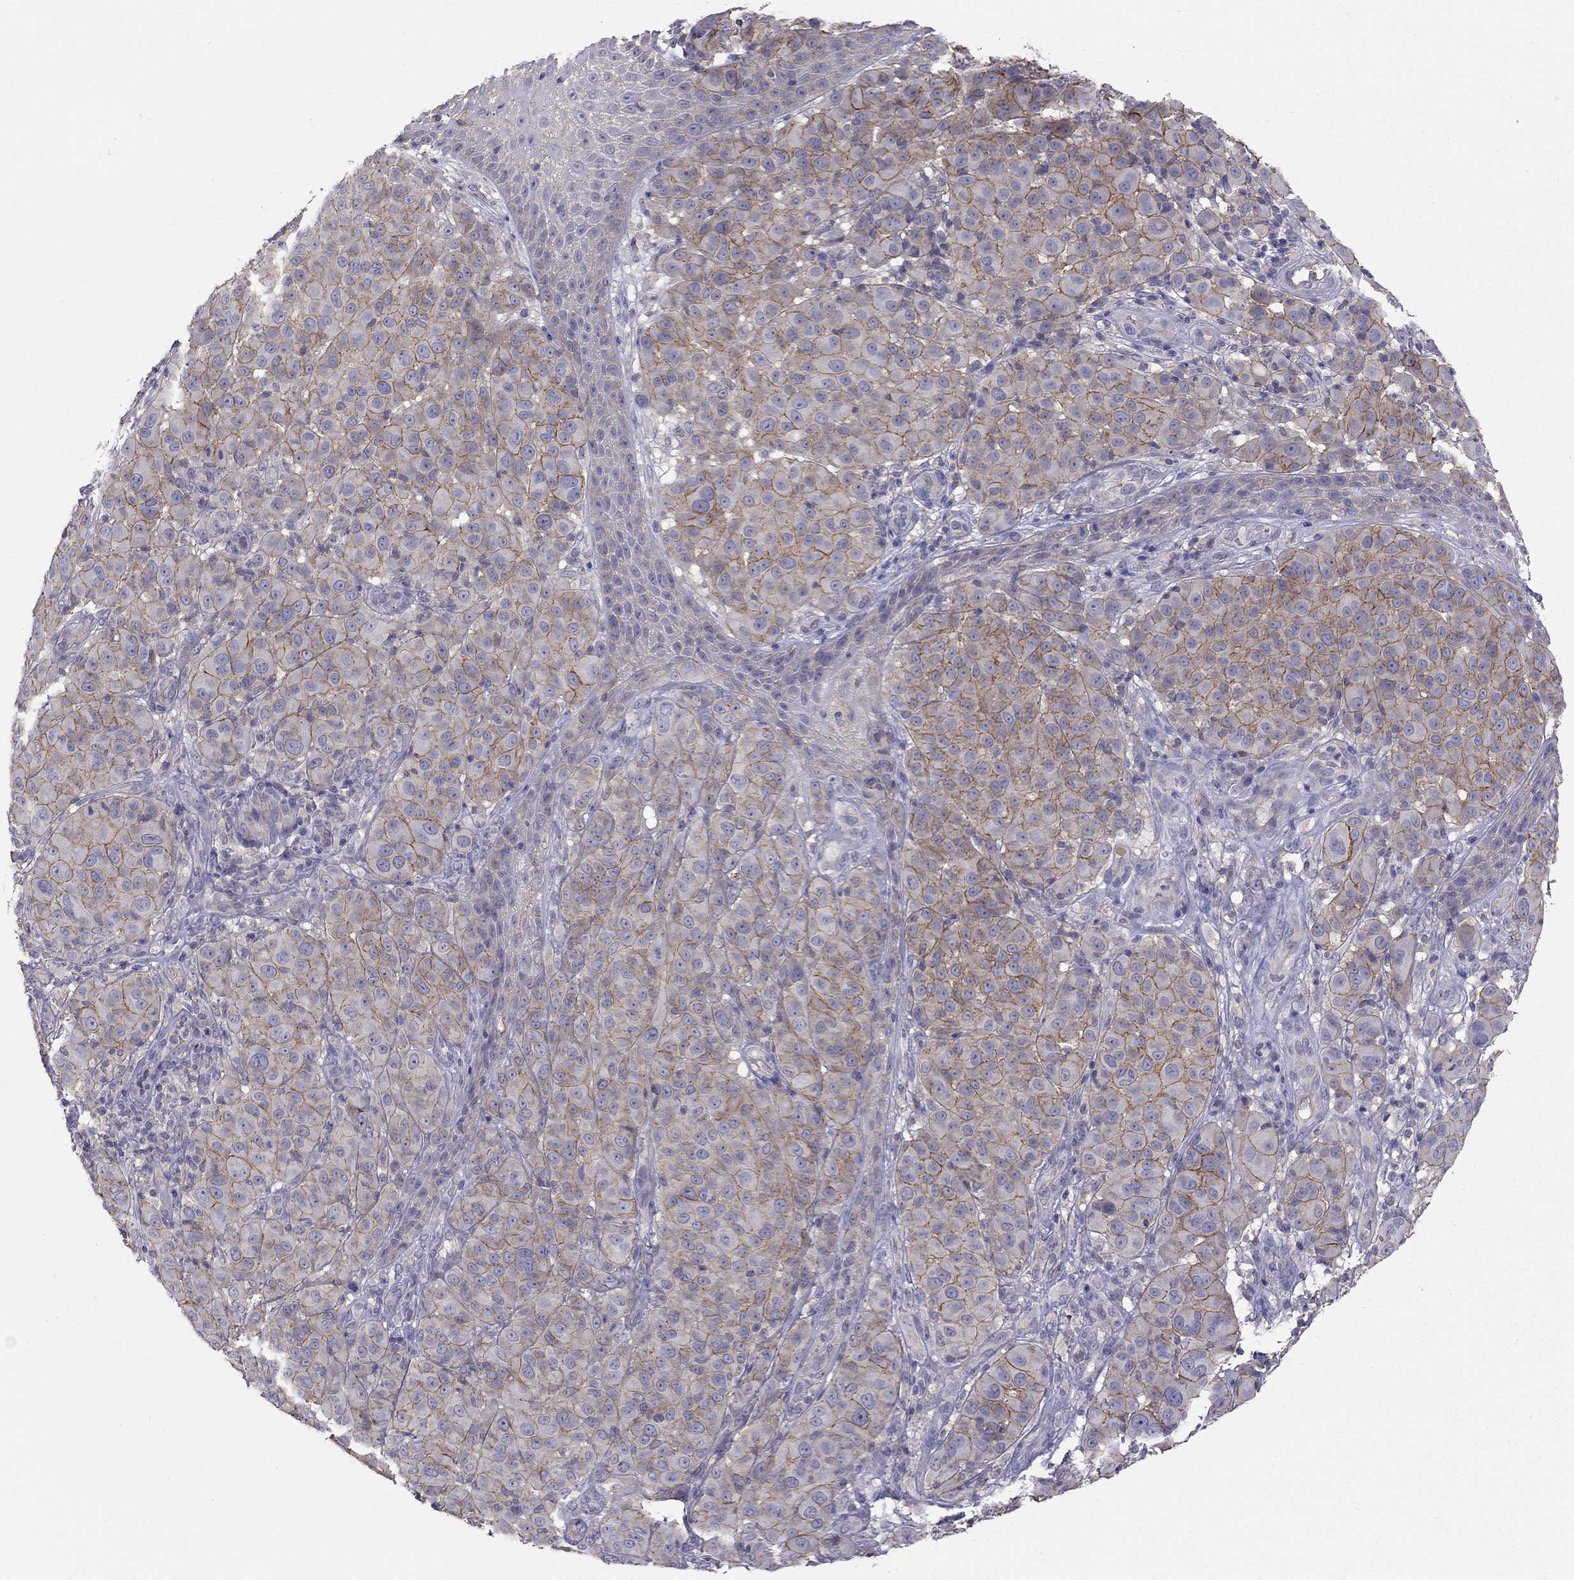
{"staining": {"intensity": "moderate", "quantity": "25%-75%", "location": "cytoplasmic/membranous"}, "tissue": "melanoma", "cell_type": "Tumor cells", "image_type": "cancer", "snomed": [{"axis": "morphology", "description": "Malignant melanoma, NOS"}, {"axis": "topography", "description": "Skin"}], "caption": "Protein expression analysis of melanoma demonstrates moderate cytoplasmic/membranous expression in approximately 25%-75% of tumor cells. Immunohistochemistry (ihc) stains the protein in brown and the nuclei are stained blue.", "gene": "RTP5", "patient": {"sex": "female", "age": 87}}